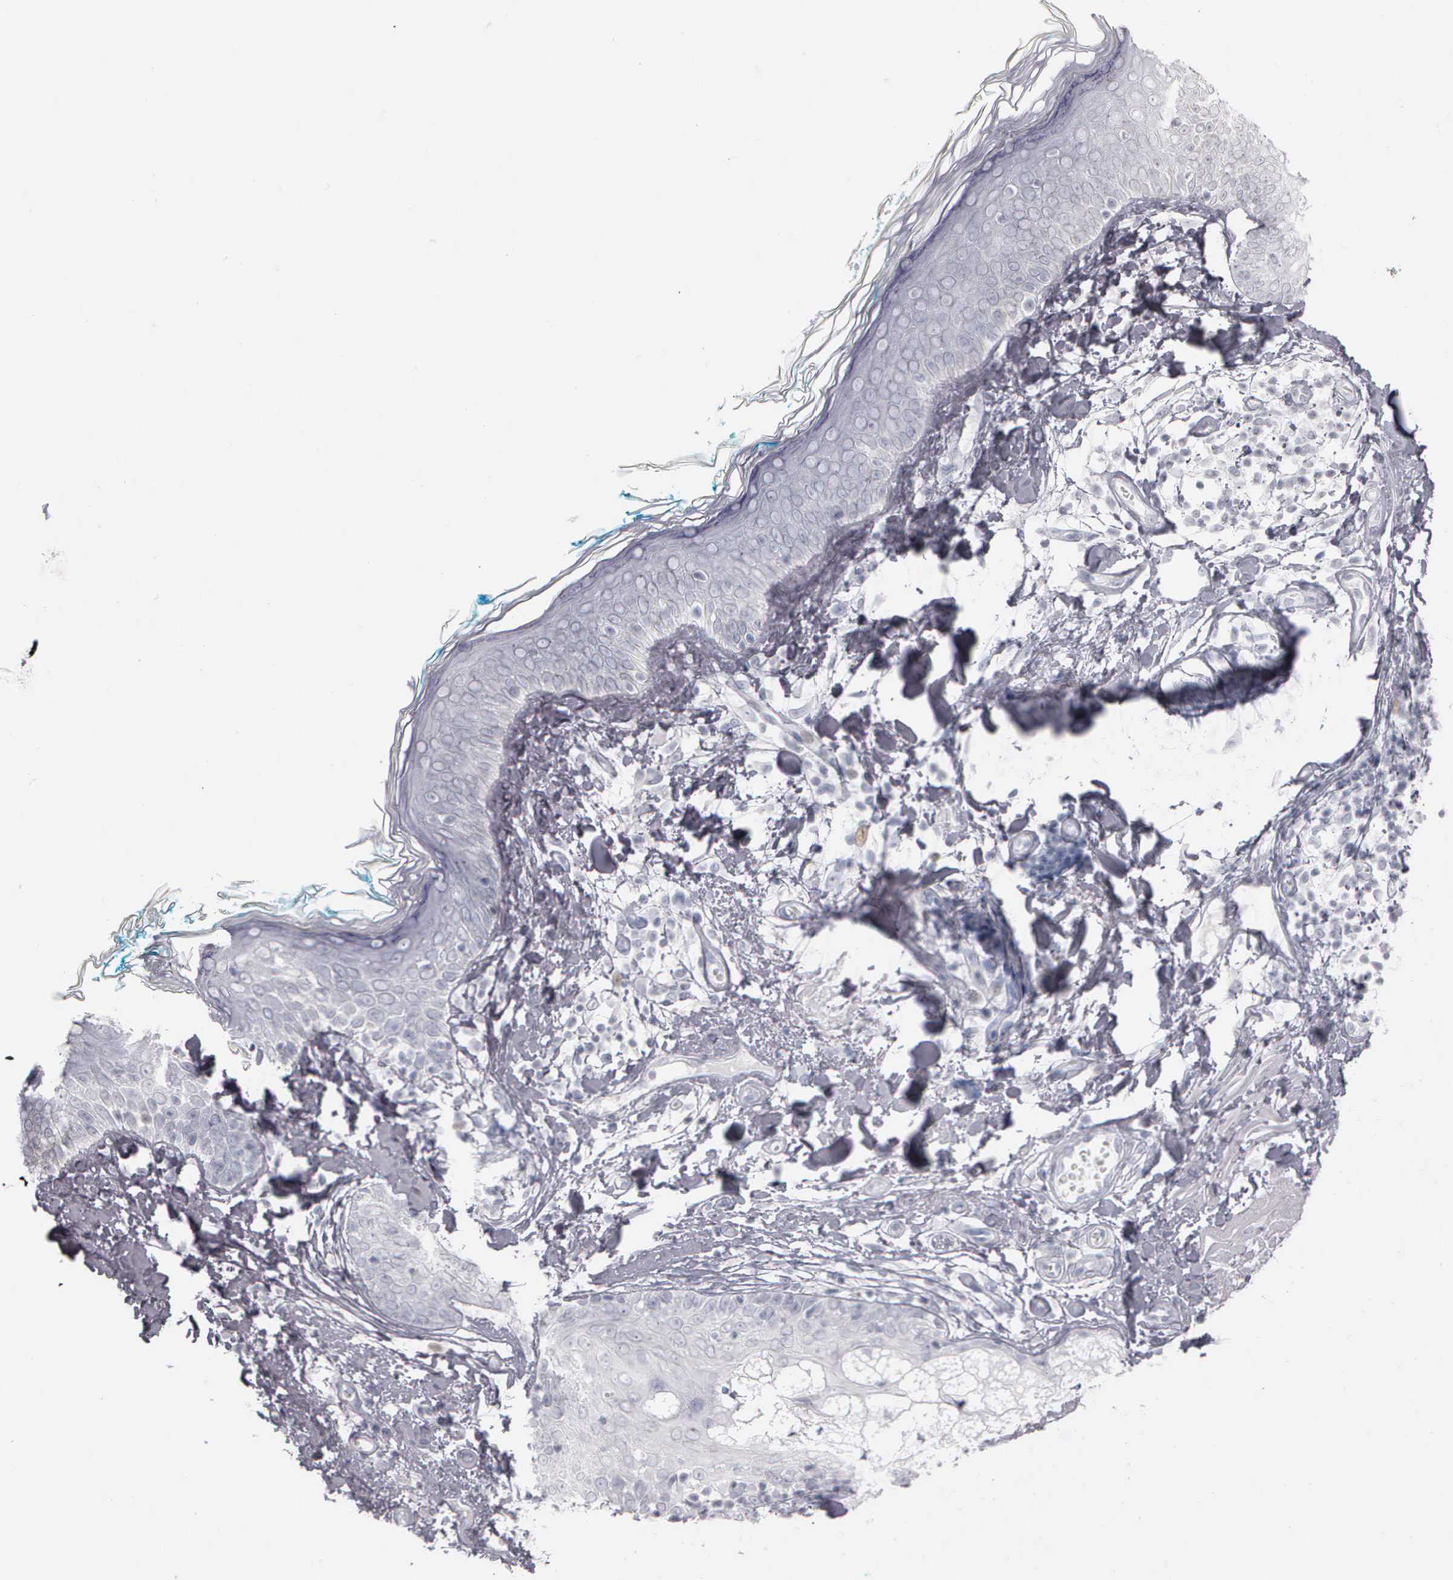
{"staining": {"intensity": "negative", "quantity": "none", "location": "none"}, "tissue": "skin", "cell_type": "Fibroblasts", "image_type": "normal", "snomed": [{"axis": "morphology", "description": "Normal tissue, NOS"}, {"axis": "topography", "description": "Skin"}], "caption": "Immunohistochemistry (IHC) of unremarkable skin demonstrates no positivity in fibroblasts. Brightfield microscopy of immunohistochemistry (IHC) stained with DAB (brown) and hematoxylin (blue), captured at high magnification.", "gene": "NKX2", "patient": {"sex": "male", "age": 86}}